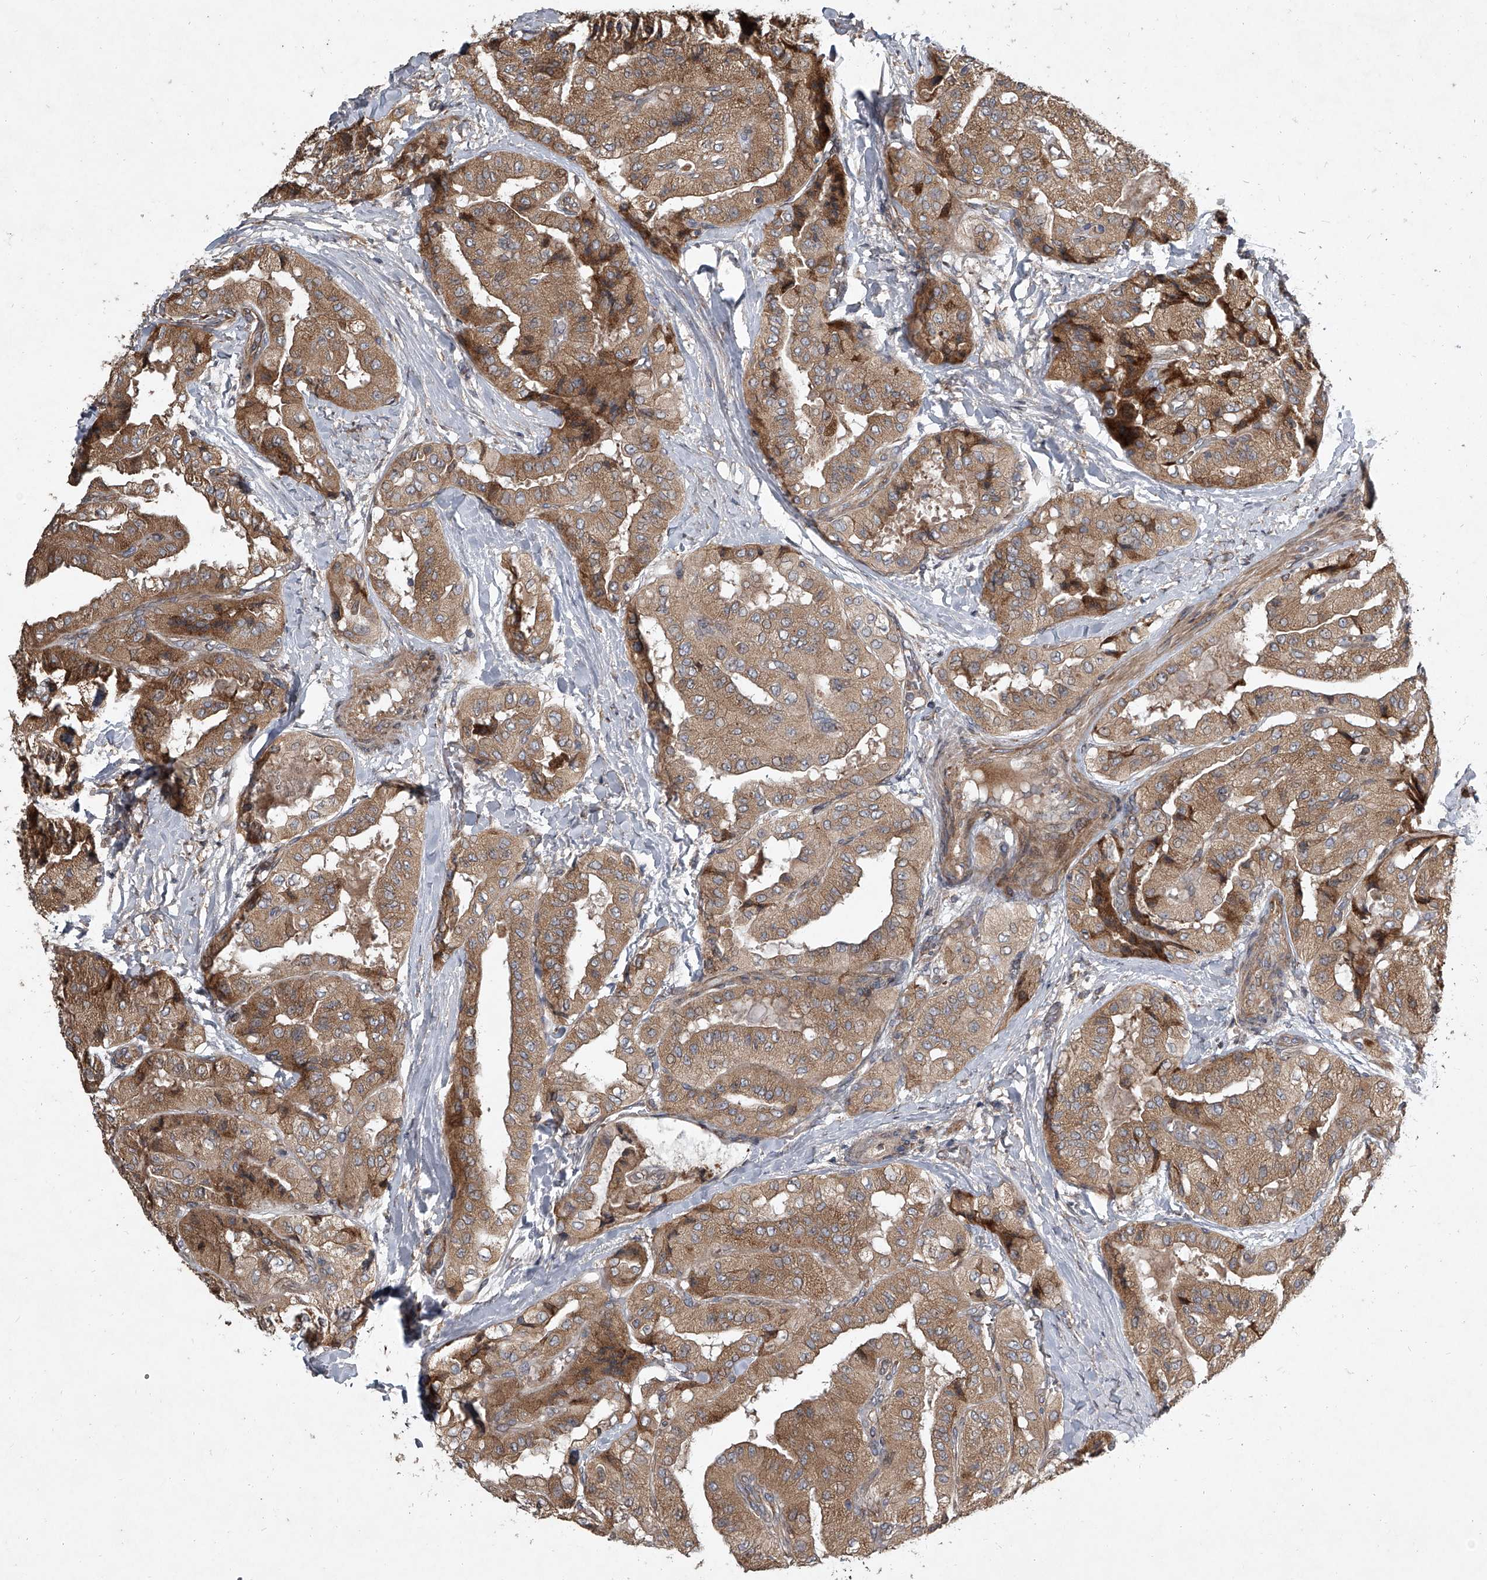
{"staining": {"intensity": "moderate", "quantity": ">75%", "location": "cytoplasmic/membranous"}, "tissue": "thyroid cancer", "cell_type": "Tumor cells", "image_type": "cancer", "snomed": [{"axis": "morphology", "description": "Papillary adenocarcinoma, NOS"}, {"axis": "topography", "description": "Thyroid gland"}], "caption": "An immunohistochemistry (IHC) micrograph of tumor tissue is shown. Protein staining in brown labels moderate cytoplasmic/membranous positivity in papillary adenocarcinoma (thyroid) within tumor cells. The staining was performed using DAB, with brown indicating positive protein expression. Nuclei are stained blue with hematoxylin.", "gene": "EVA1C", "patient": {"sex": "female", "age": 59}}